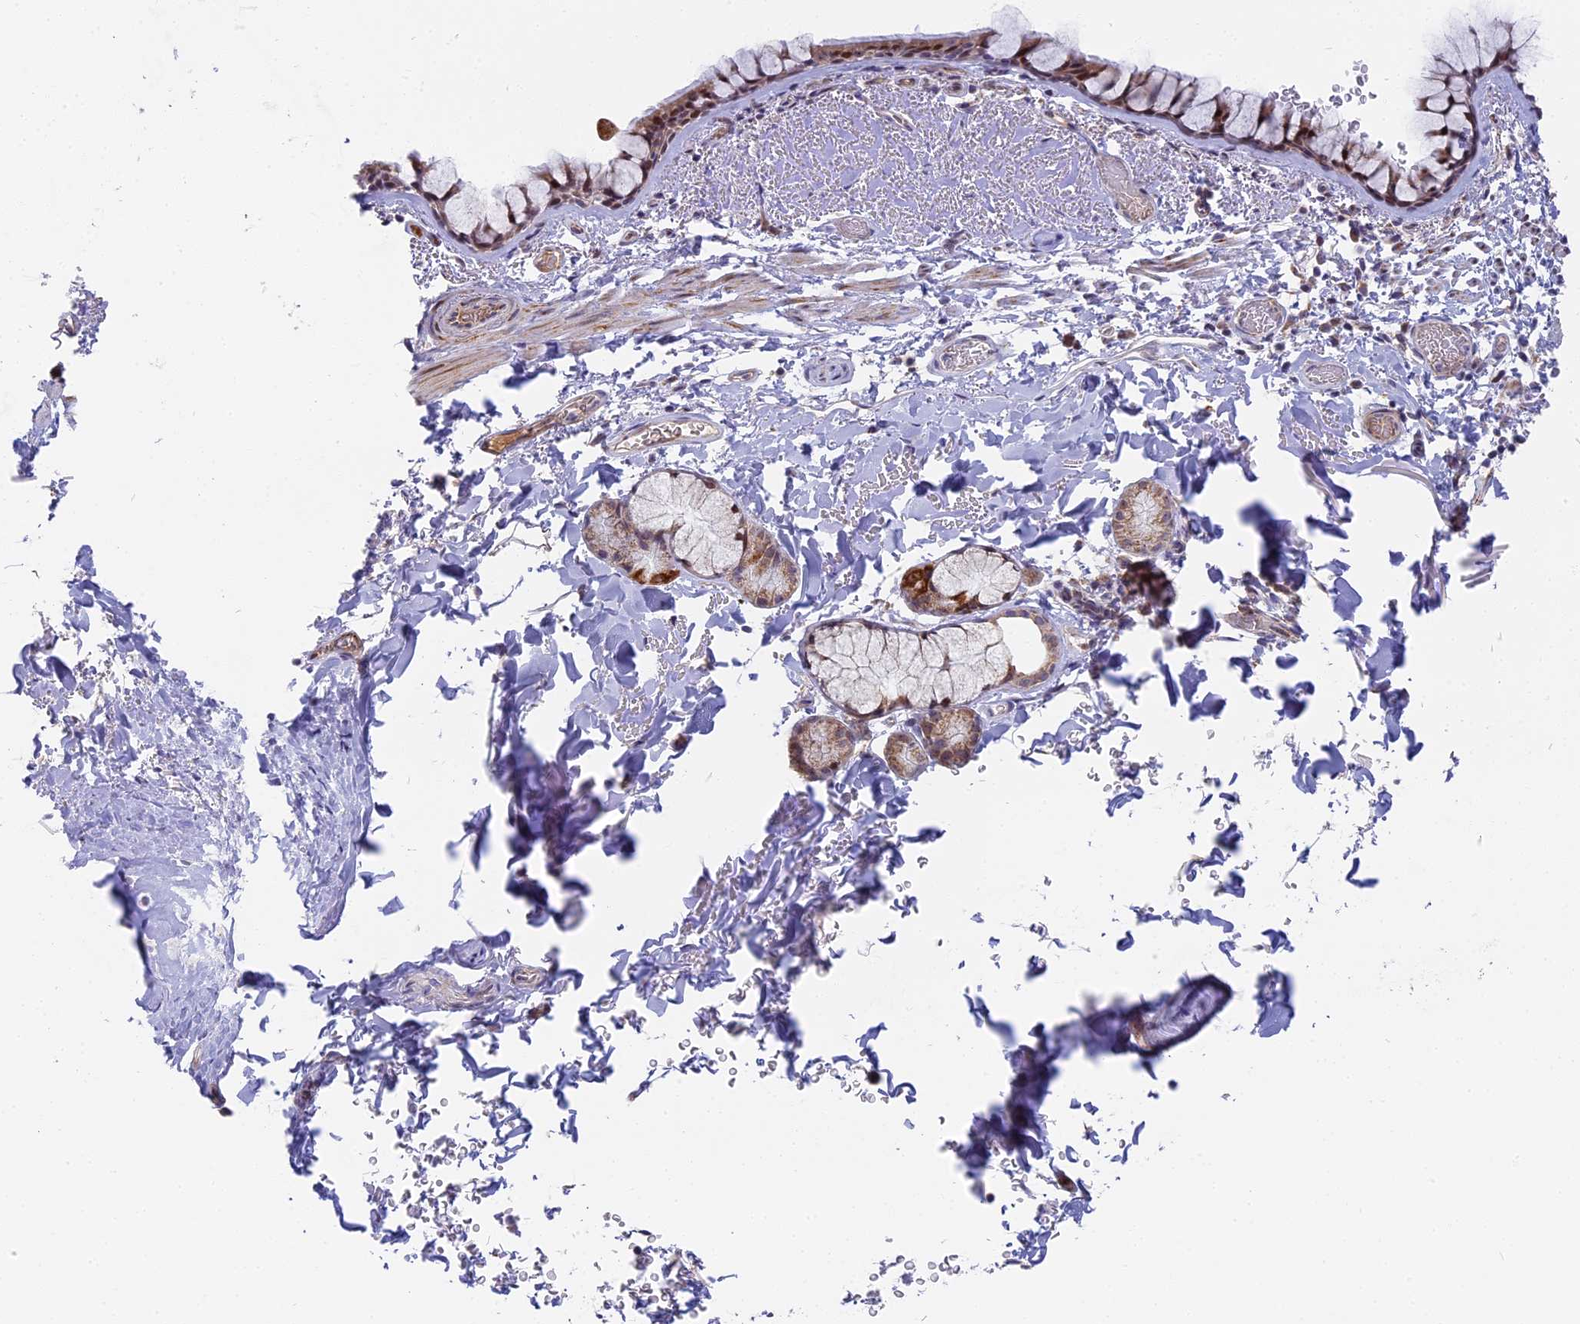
{"staining": {"intensity": "moderate", "quantity": "25%-75%", "location": "cytoplasmic/membranous,nuclear"}, "tissue": "bronchus", "cell_type": "Respiratory epithelial cells", "image_type": "normal", "snomed": [{"axis": "morphology", "description": "Normal tissue, NOS"}, {"axis": "topography", "description": "Bronchus"}], "caption": "Immunohistochemical staining of benign human bronchus demonstrates moderate cytoplasmic/membranous,nuclear protein staining in about 25%-75% of respiratory epithelial cells. The protein of interest is stained brown, and the nuclei are stained in blue (DAB IHC with brightfield microscopy, high magnification).", "gene": "DTWD1", "patient": {"sex": "male", "age": 65}}